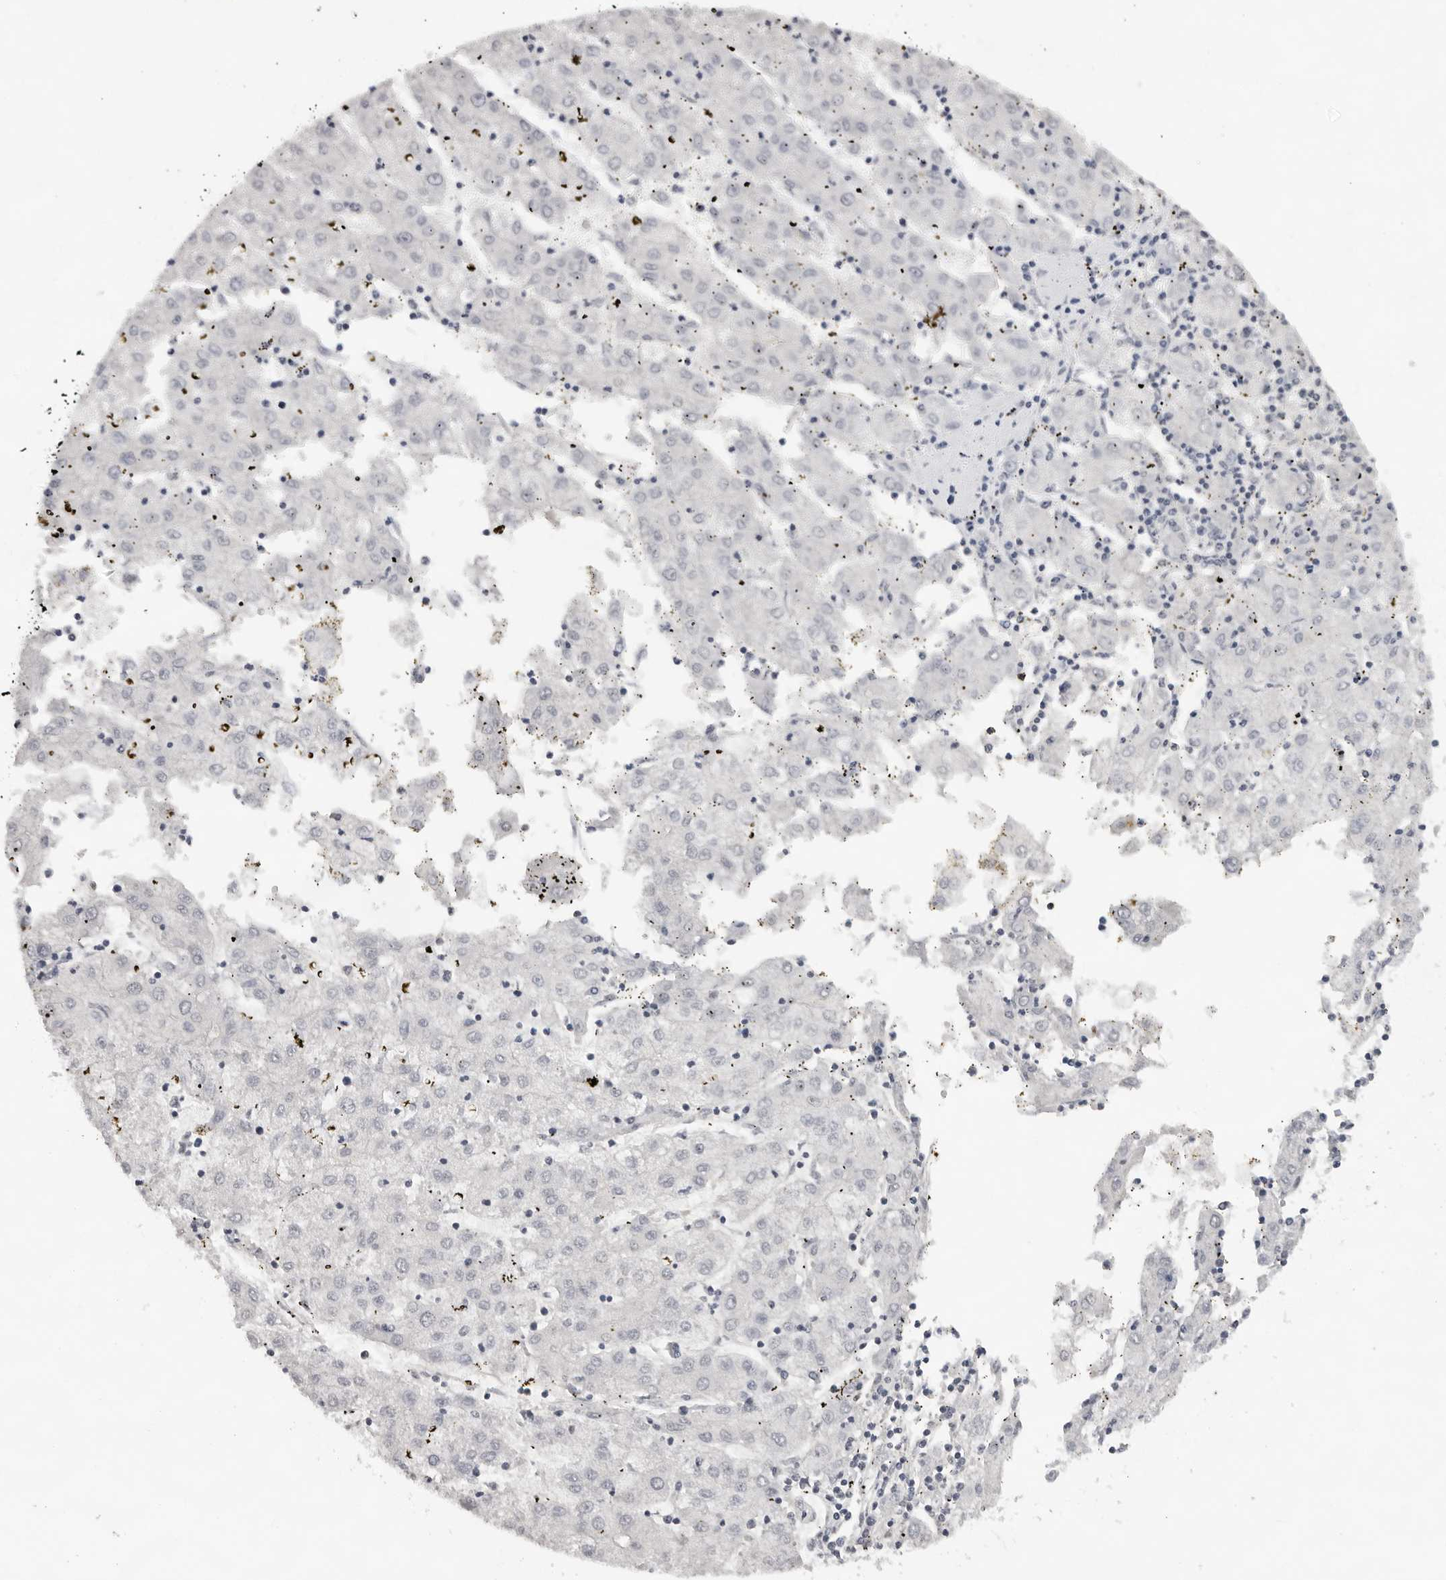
{"staining": {"intensity": "moderate", "quantity": "<25%", "location": "nuclear"}, "tissue": "liver cancer", "cell_type": "Tumor cells", "image_type": "cancer", "snomed": [{"axis": "morphology", "description": "Carcinoma, Hepatocellular, NOS"}, {"axis": "topography", "description": "Liver"}], "caption": "Protein staining exhibits moderate nuclear positivity in about <25% of tumor cells in hepatocellular carcinoma (liver). The staining was performed using DAB (3,3'-diaminobenzidine), with brown indicating positive protein expression. Nuclei are stained blue with hematoxylin.", "gene": "OGG1", "patient": {"sex": "male", "age": 72}}